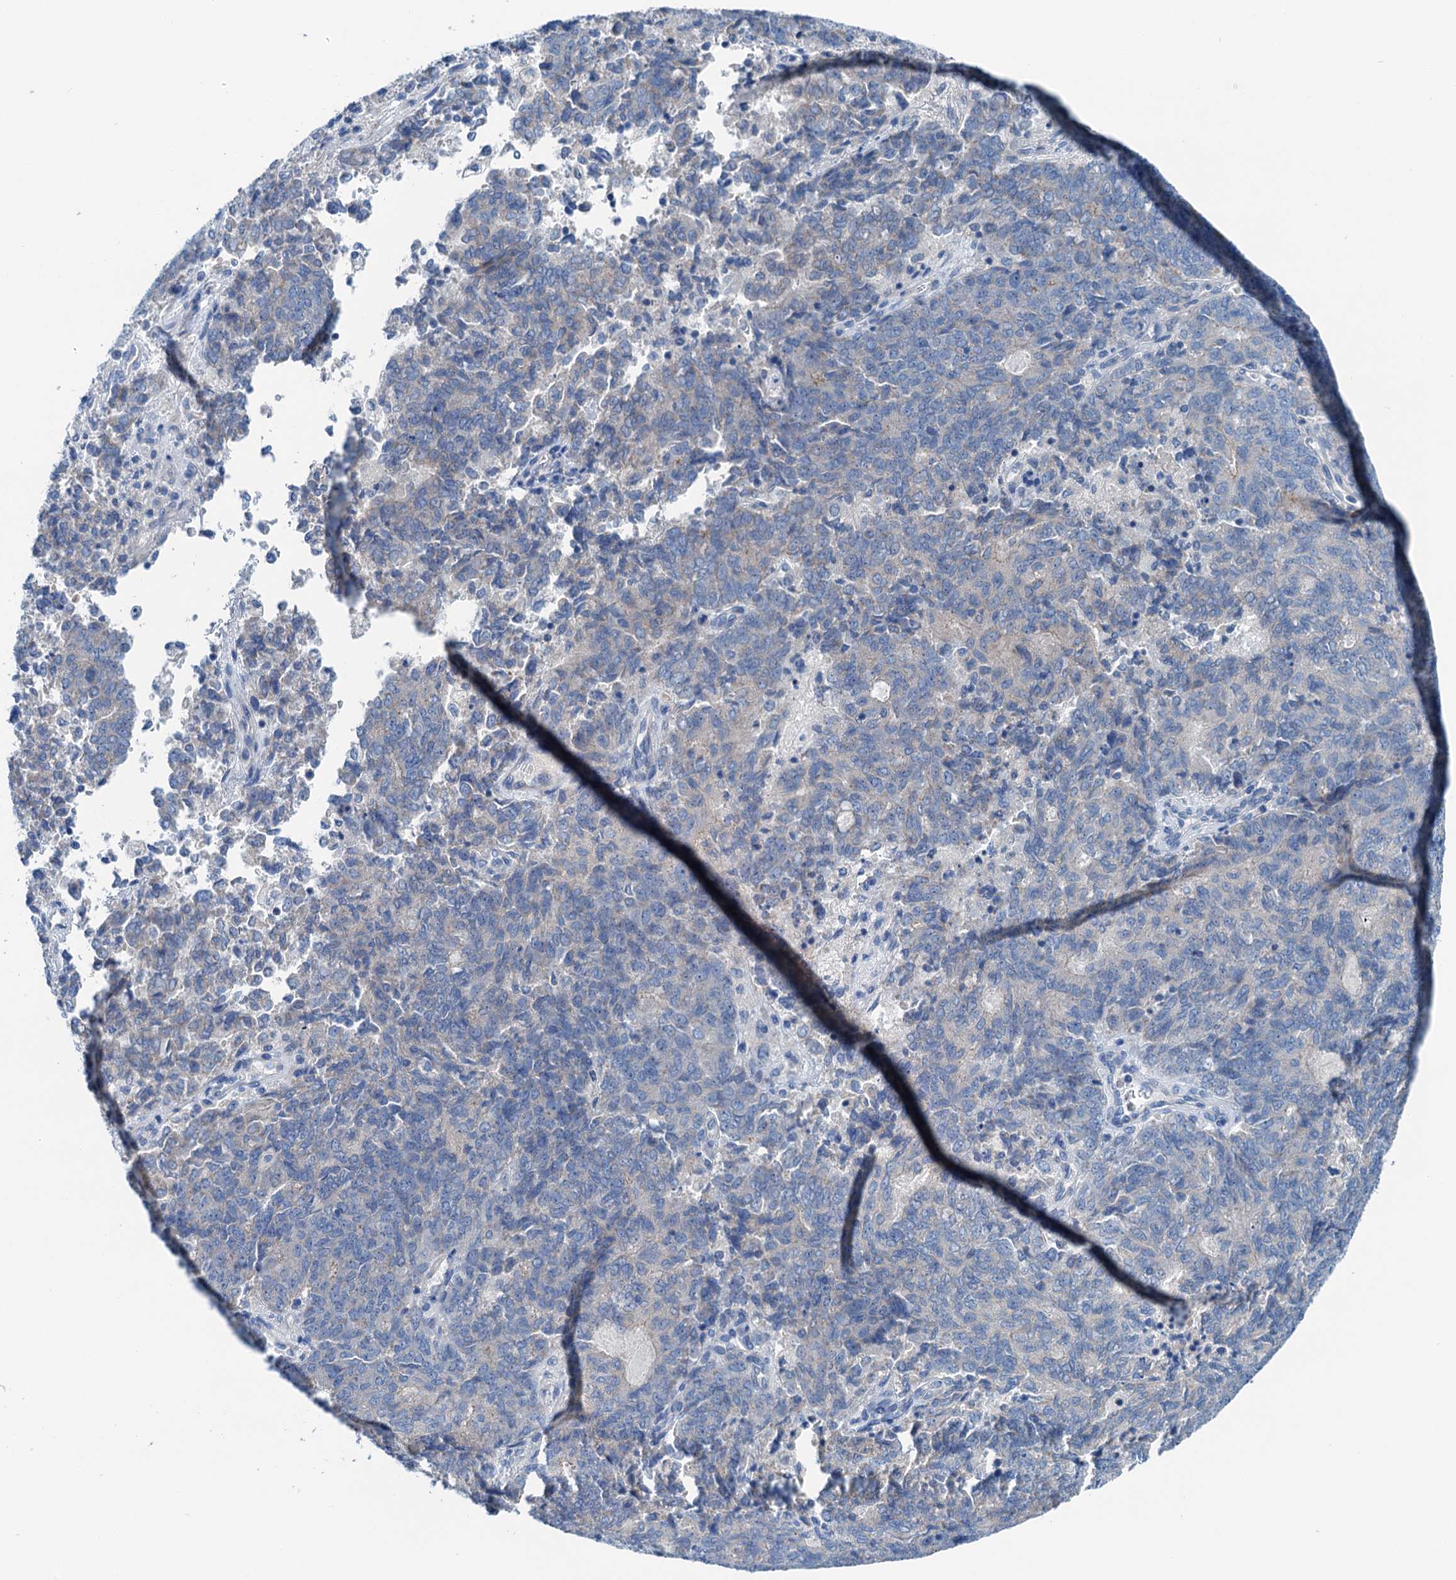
{"staining": {"intensity": "negative", "quantity": "none", "location": "none"}, "tissue": "endometrial cancer", "cell_type": "Tumor cells", "image_type": "cancer", "snomed": [{"axis": "morphology", "description": "Adenocarcinoma, NOS"}, {"axis": "topography", "description": "Endometrium"}], "caption": "High power microscopy micrograph of an immunohistochemistry histopathology image of adenocarcinoma (endometrial), revealing no significant staining in tumor cells. (Brightfield microscopy of DAB immunohistochemistry (IHC) at high magnification).", "gene": "KNDC1", "patient": {"sex": "female", "age": 80}}